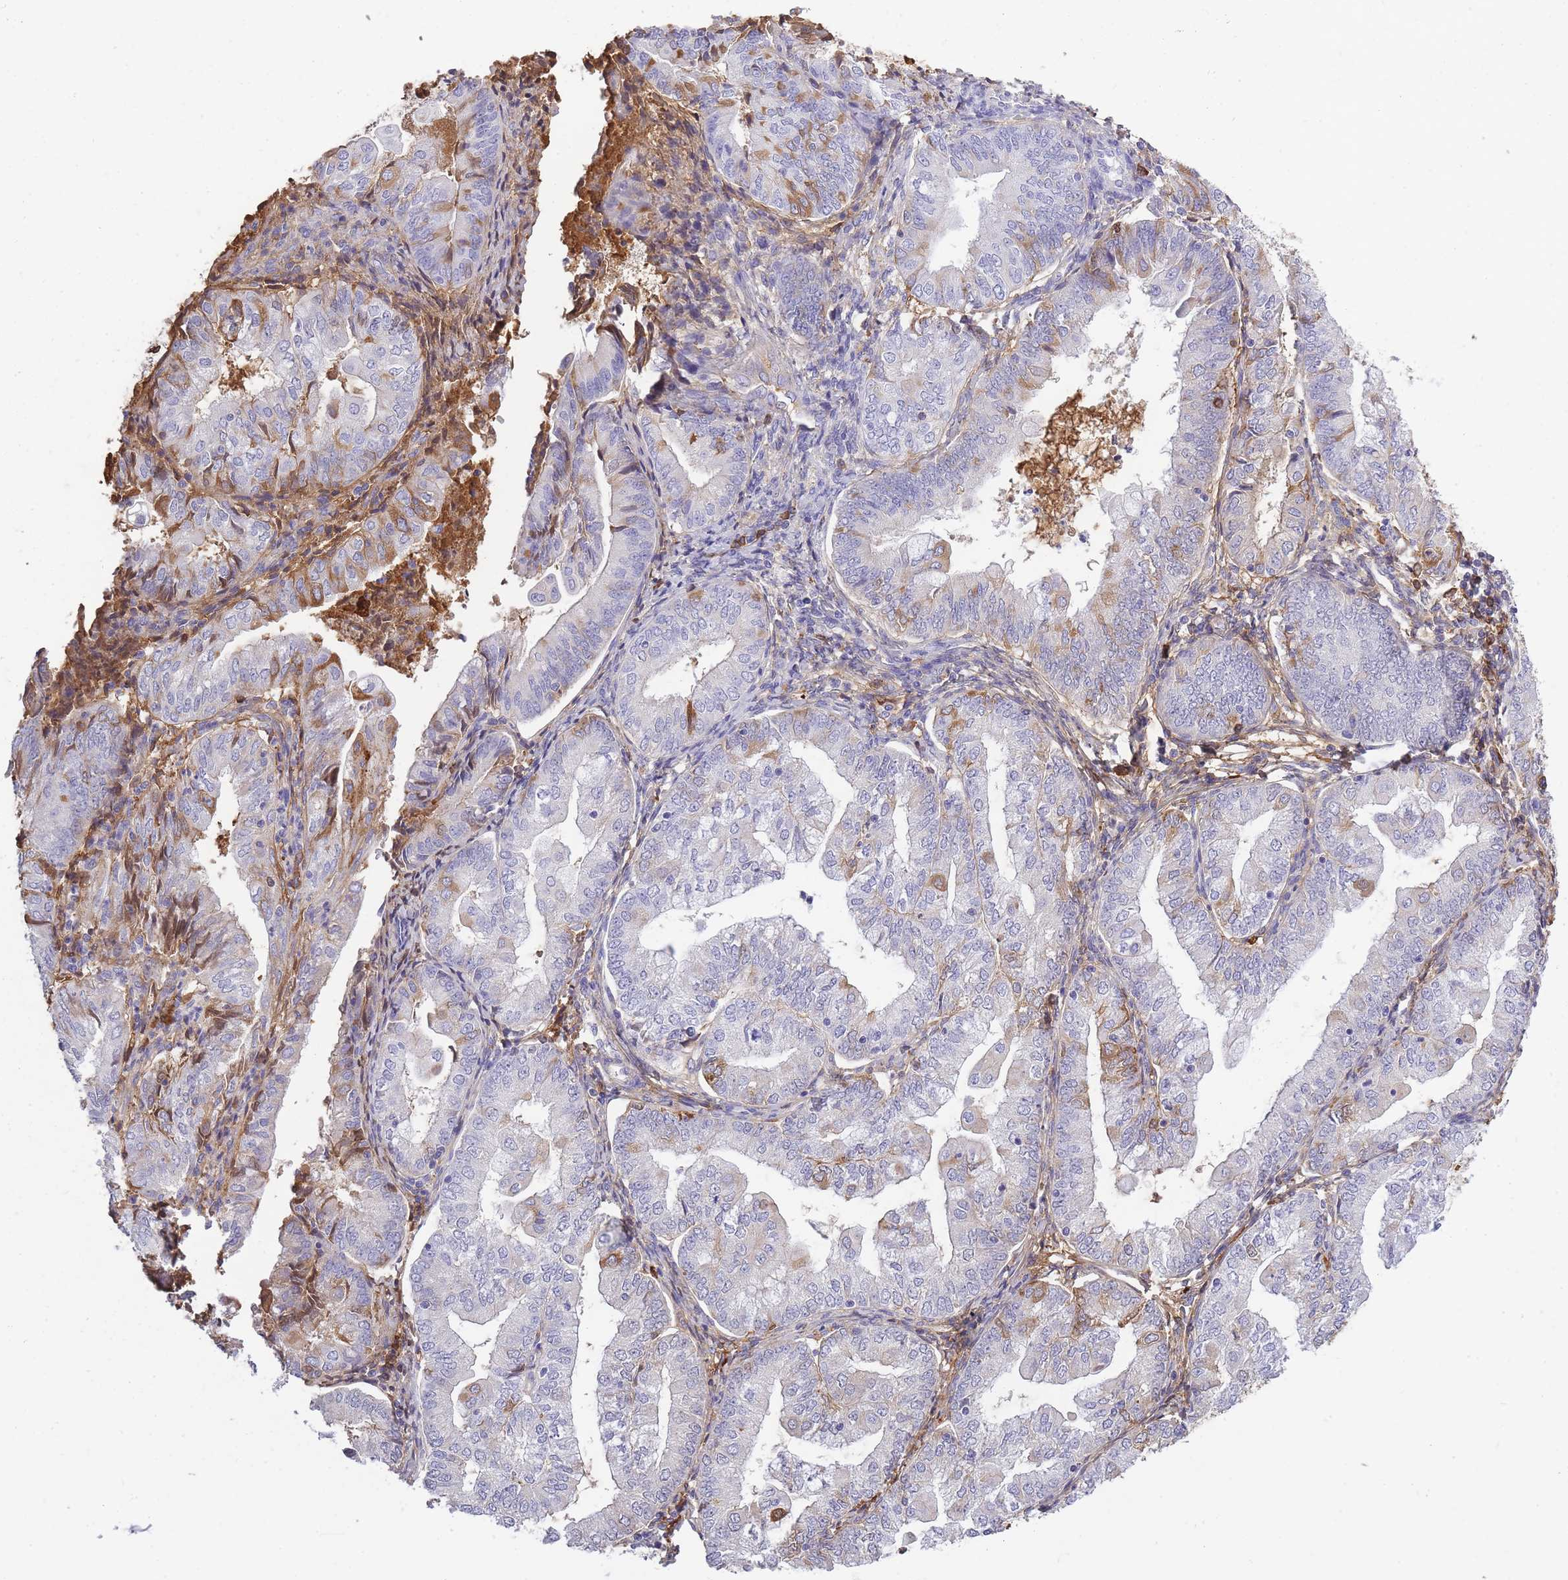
{"staining": {"intensity": "moderate", "quantity": "<25%", "location": "cytoplasmic/membranous"}, "tissue": "endometrial cancer", "cell_type": "Tumor cells", "image_type": "cancer", "snomed": [{"axis": "morphology", "description": "Adenocarcinoma, NOS"}, {"axis": "topography", "description": "Endometrium"}], "caption": "This is an image of IHC staining of endometrial cancer (adenocarcinoma), which shows moderate positivity in the cytoplasmic/membranous of tumor cells.", "gene": "IGKV1D-42", "patient": {"sex": "female", "age": 55}}